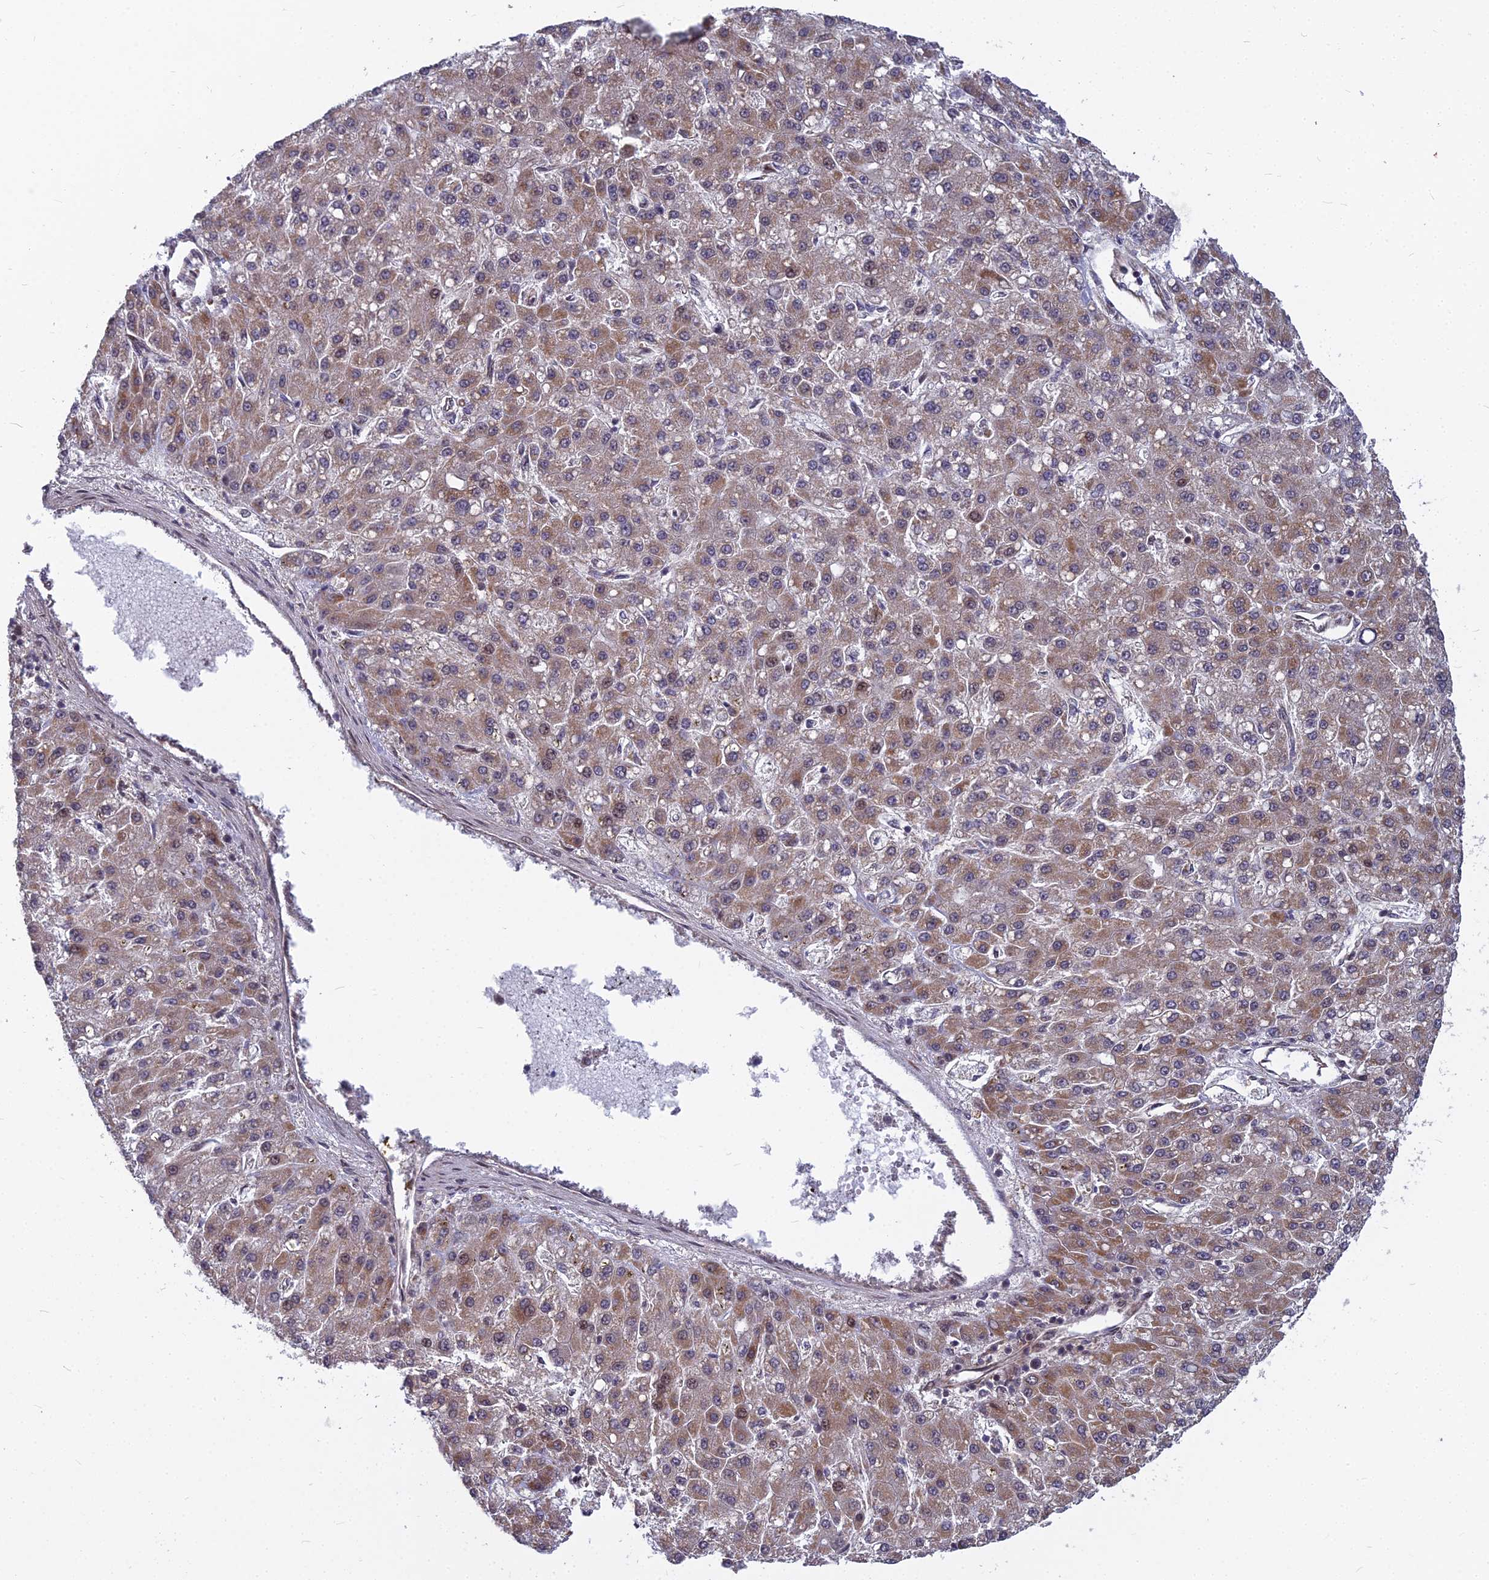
{"staining": {"intensity": "moderate", "quantity": ">75%", "location": "cytoplasmic/membranous,nuclear"}, "tissue": "liver cancer", "cell_type": "Tumor cells", "image_type": "cancer", "snomed": [{"axis": "morphology", "description": "Carcinoma, Hepatocellular, NOS"}, {"axis": "topography", "description": "Liver"}], "caption": "High-magnification brightfield microscopy of liver hepatocellular carcinoma stained with DAB (brown) and counterstained with hematoxylin (blue). tumor cells exhibit moderate cytoplasmic/membranous and nuclear positivity is identified in approximately>75% of cells.", "gene": "COMMD2", "patient": {"sex": "male", "age": 67}}